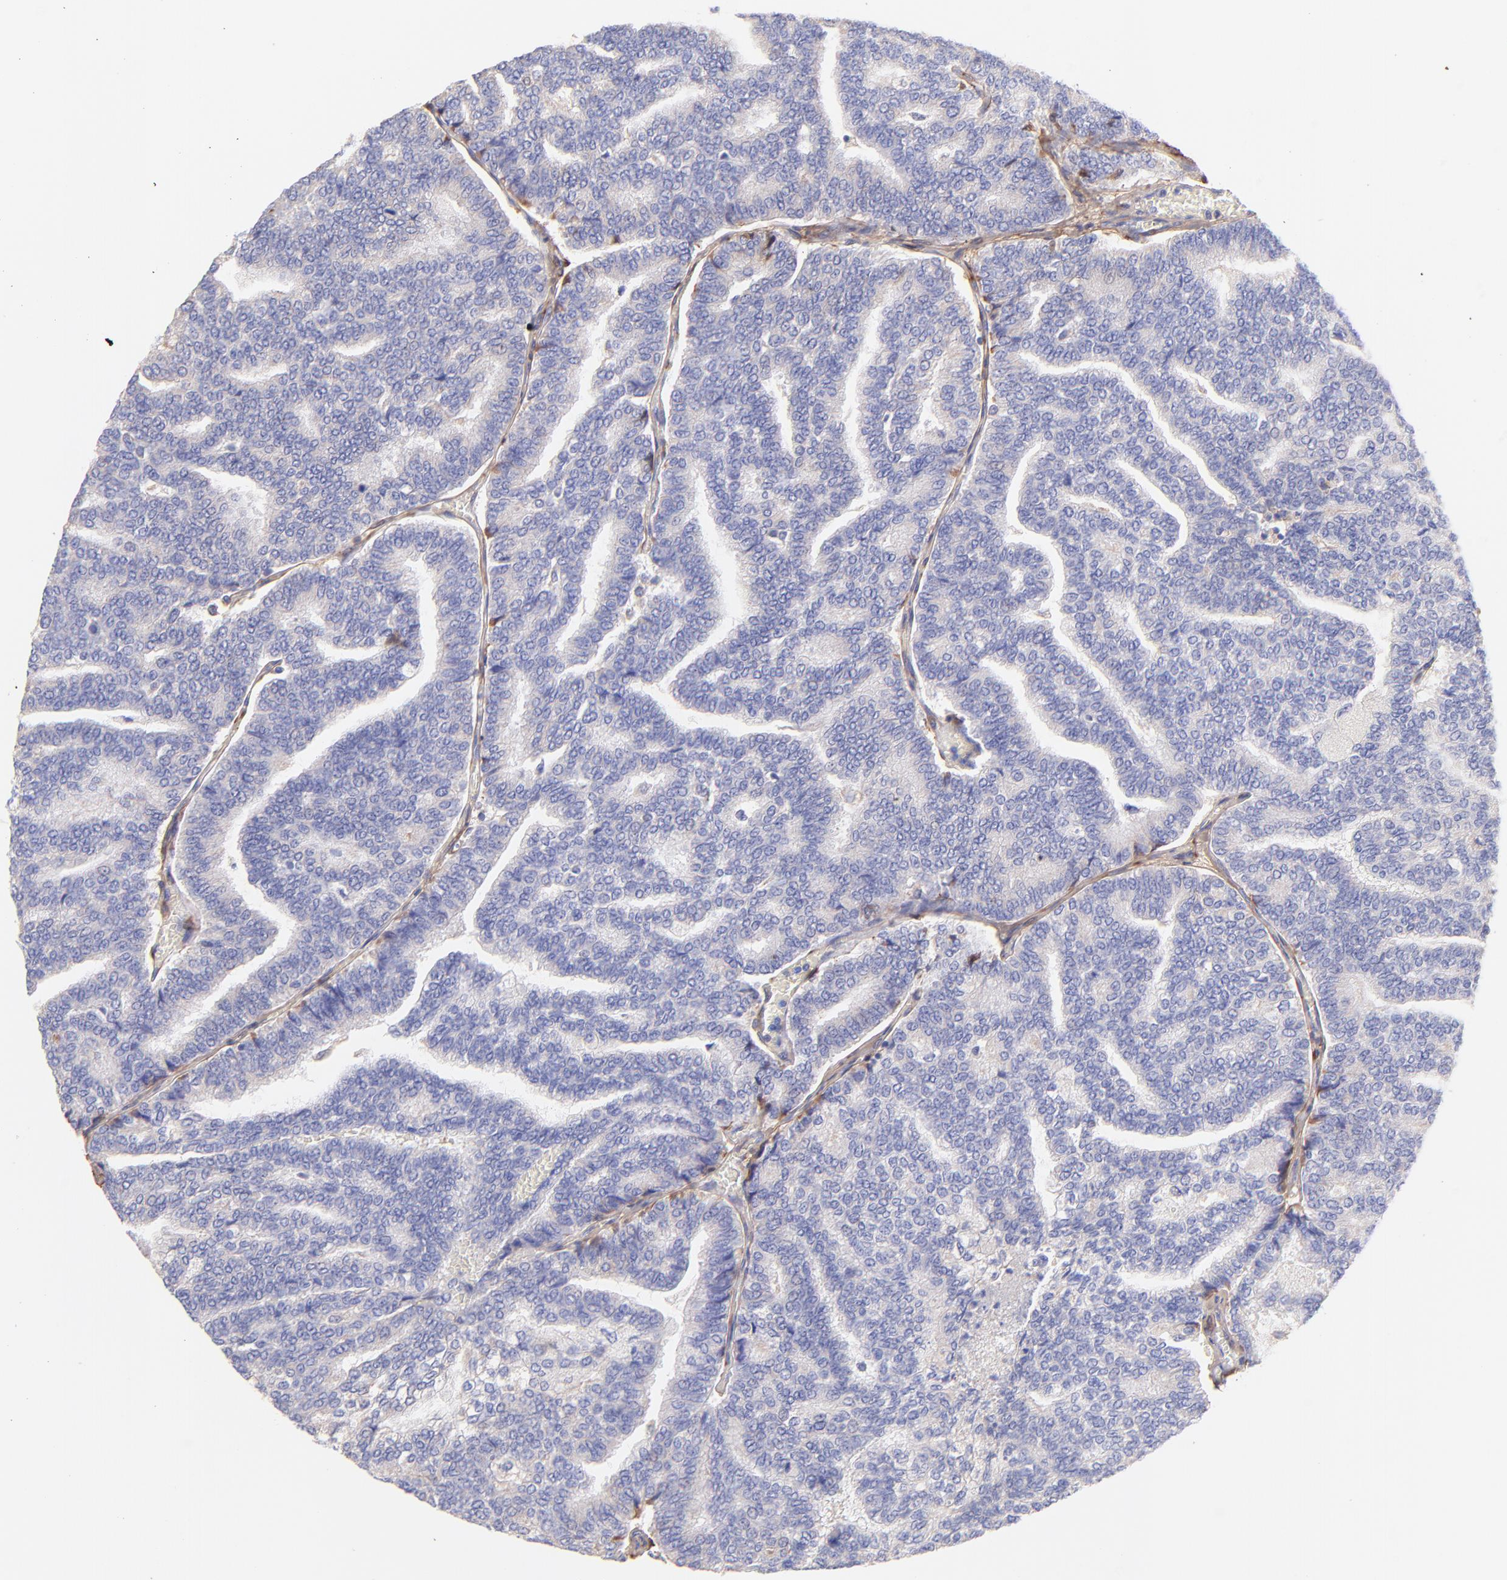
{"staining": {"intensity": "weak", "quantity": ">75%", "location": "cytoplasmic/membranous"}, "tissue": "thyroid cancer", "cell_type": "Tumor cells", "image_type": "cancer", "snomed": [{"axis": "morphology", "description": "Papillary adenocarcinoma, NOS"}, {"axis": "topography", "description": "Thyroid gland"}], "caption": "Immunohistochemistry (IHC) of human thyroid cancer reveals low levels of weak cytoplasmic/membranous positivity in about >75% of tumor cells.", "gene": "BGN", "patient": {"sex": "female", "age": 35}}